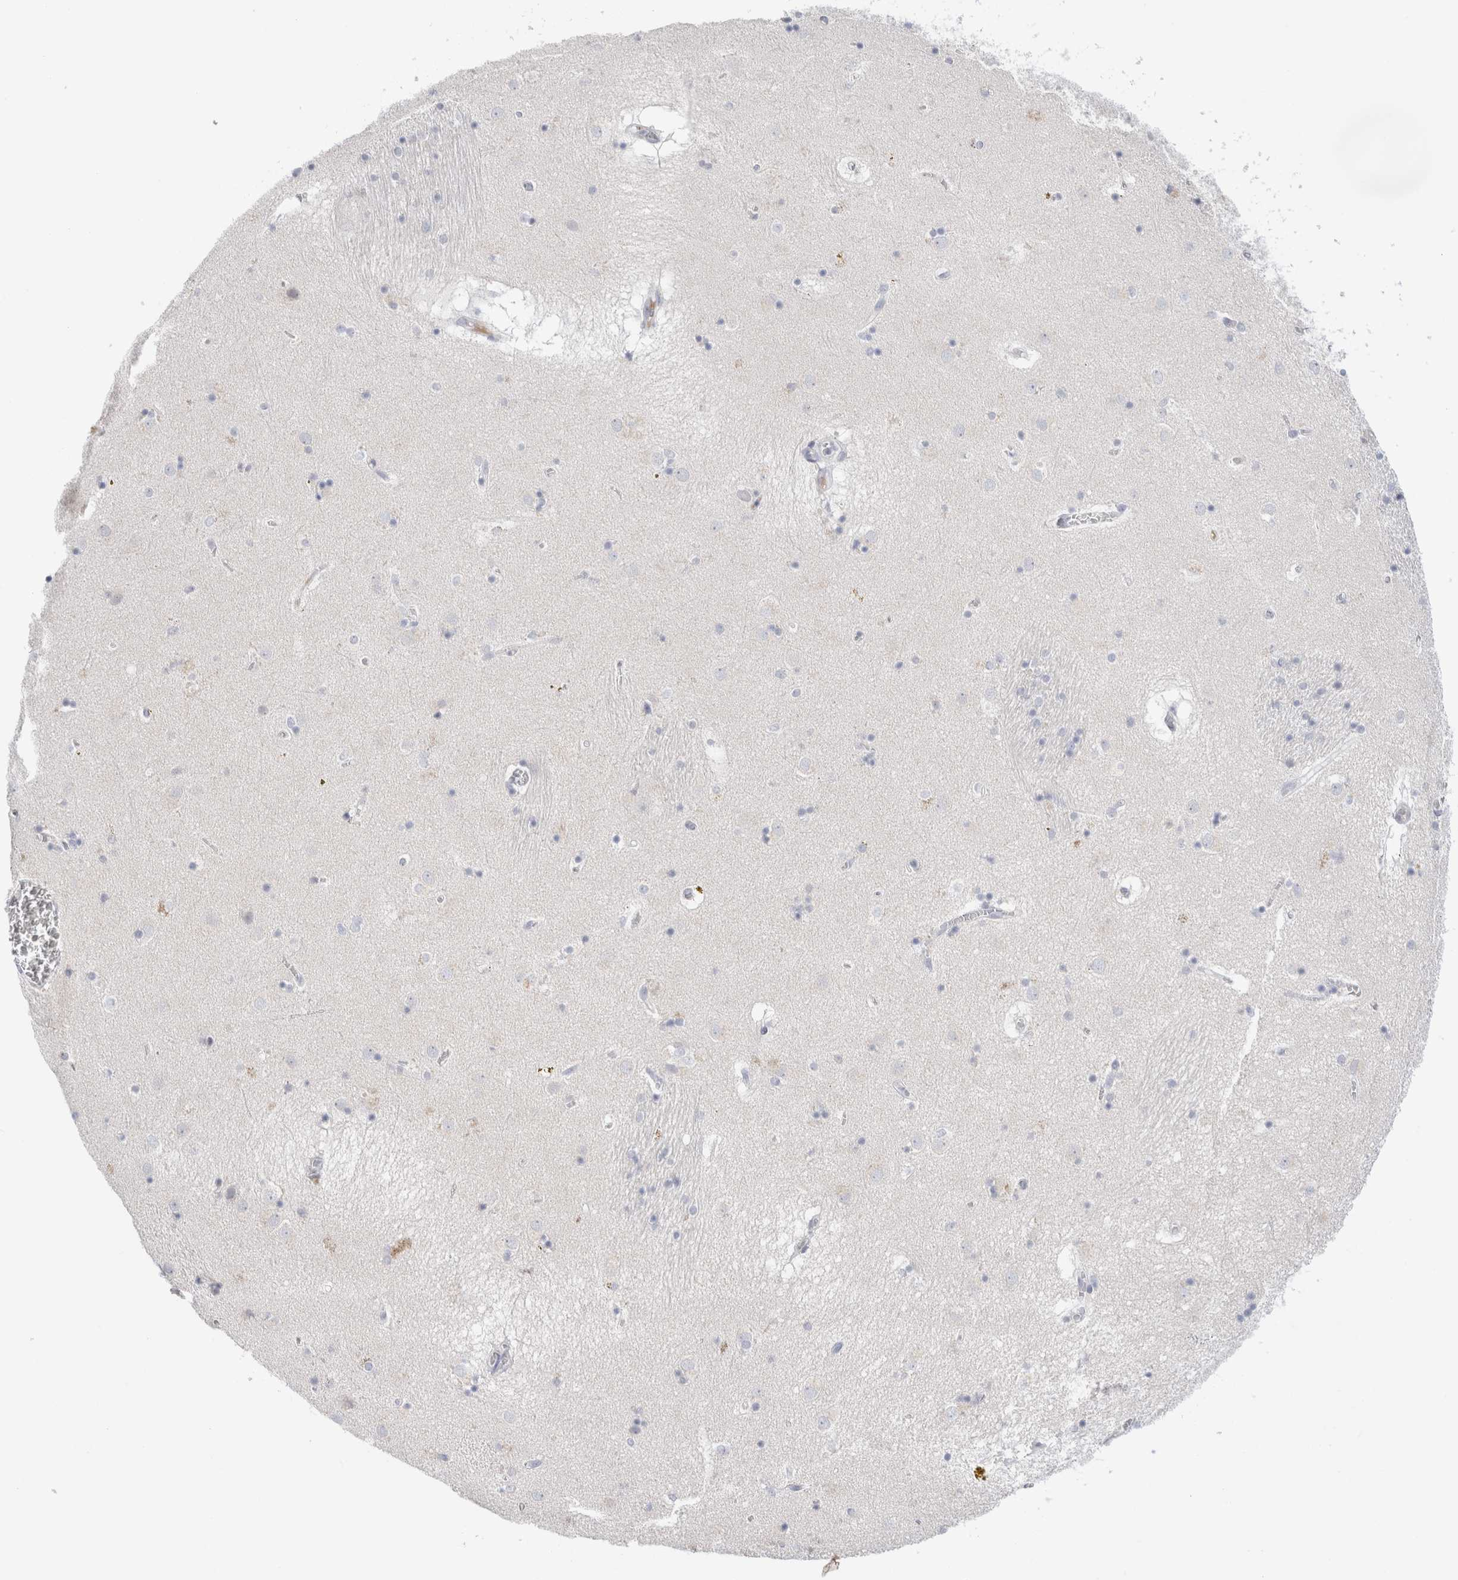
{"staining": {"intensity": "negative", "quantity": "none", "location": "none"}, "tissue": "caudate", "cell_type": "Glial cells", "image_type": "normal", "snomed": [{"axis": "morphology", "description": "Normal tissue, NOS"}, {"axis": "topography", "description": "Lateral ventricle wall"}], "caption": "The immunohistochemistry micrograph has no significant expression in glial cells of caudate.", "gene": "SLC22A12", "patient": {"sex": "male", "age": 70}}